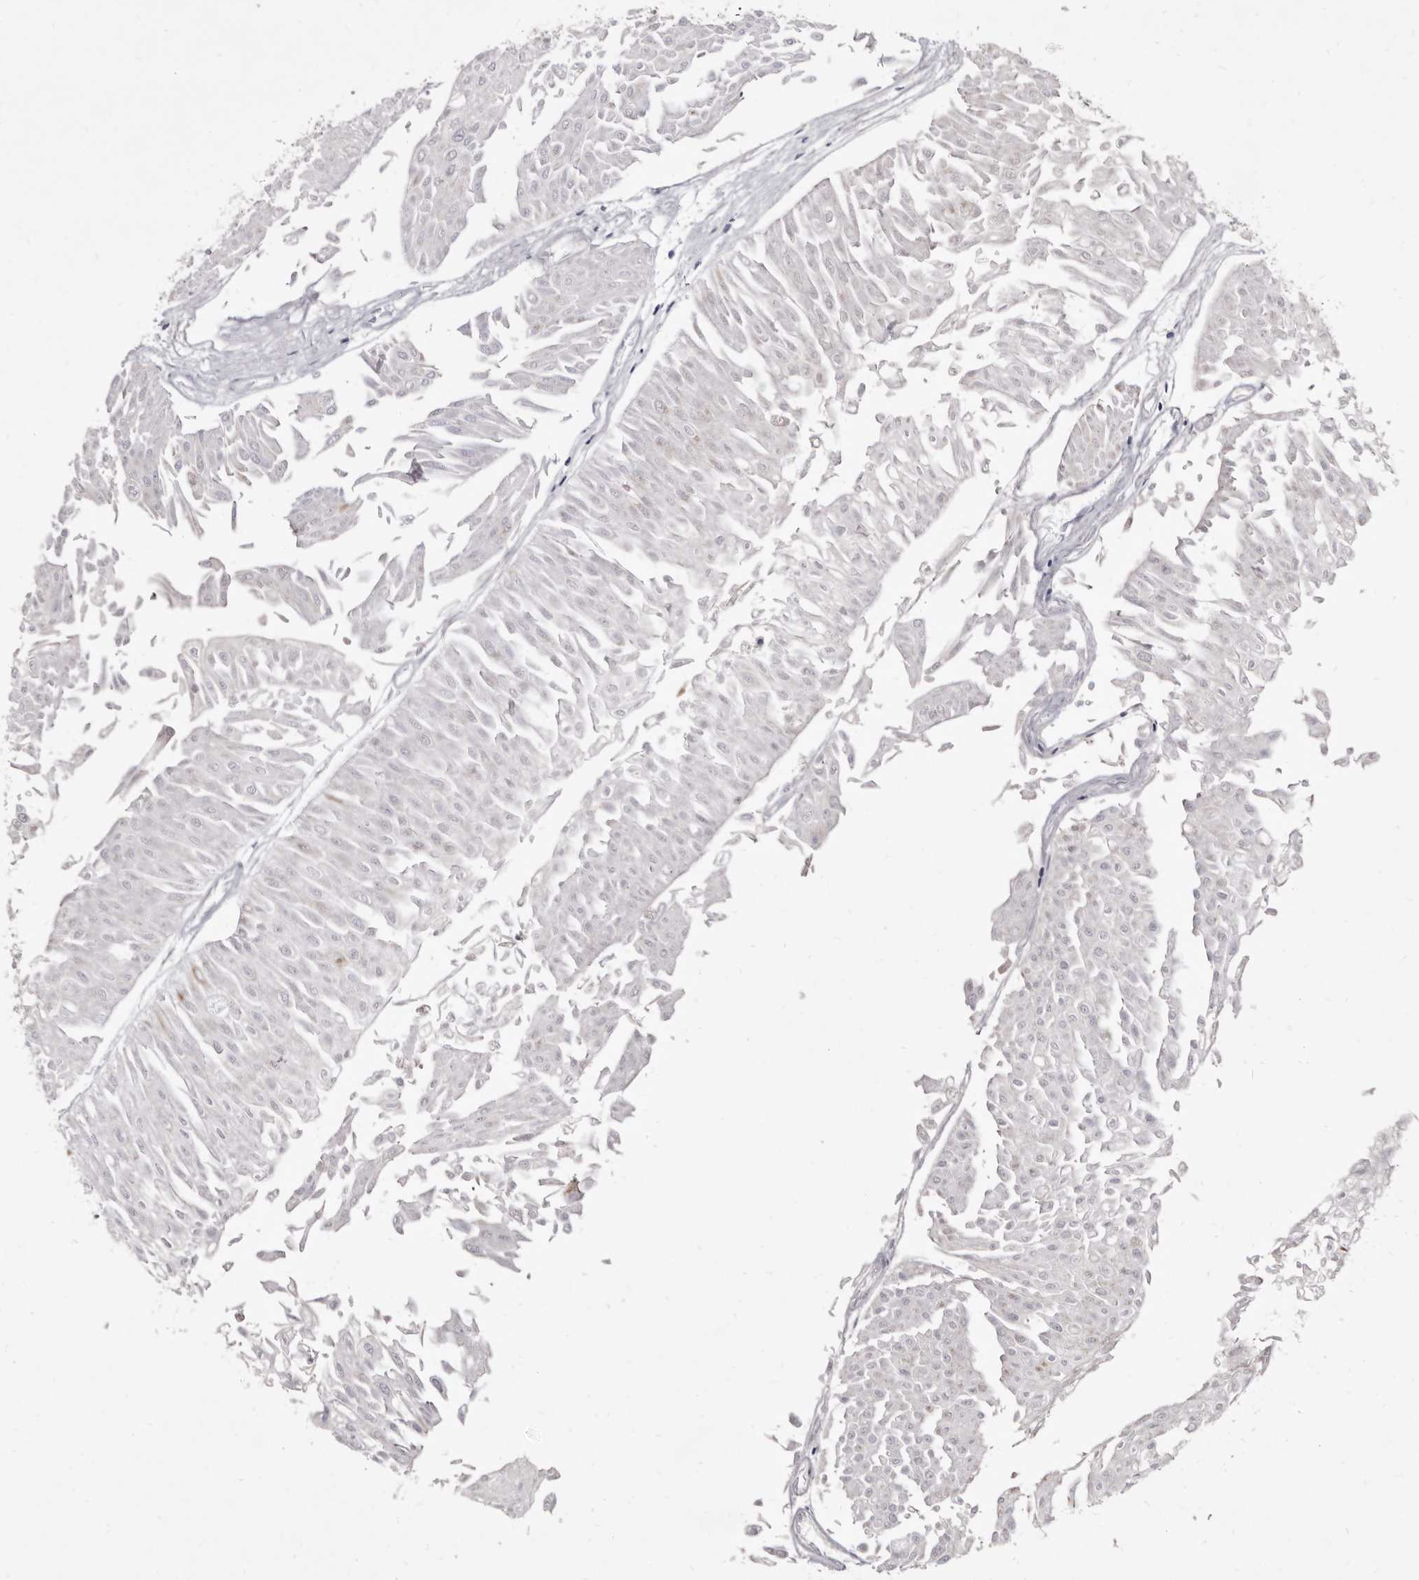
{"staining": {"intensity": "negative", "quantity": "none", "location": "none"}, "tissue": "urothelial cancer", "cell_type": "Tumor cells", "image_type": "cancer", "snomed": [{"axis": "morphology", "description": "Urothelial carcinoma, Low grade"}, {"axis": "topography", "description": "Urinary bladder"}], "caption": "This is an IHC photomicrograph of urothelial carcinoma (low-grade). There is no expression in tumor cells.", "gene": "CYP2E1", "patient": {"sex": "male", "age": 67}}